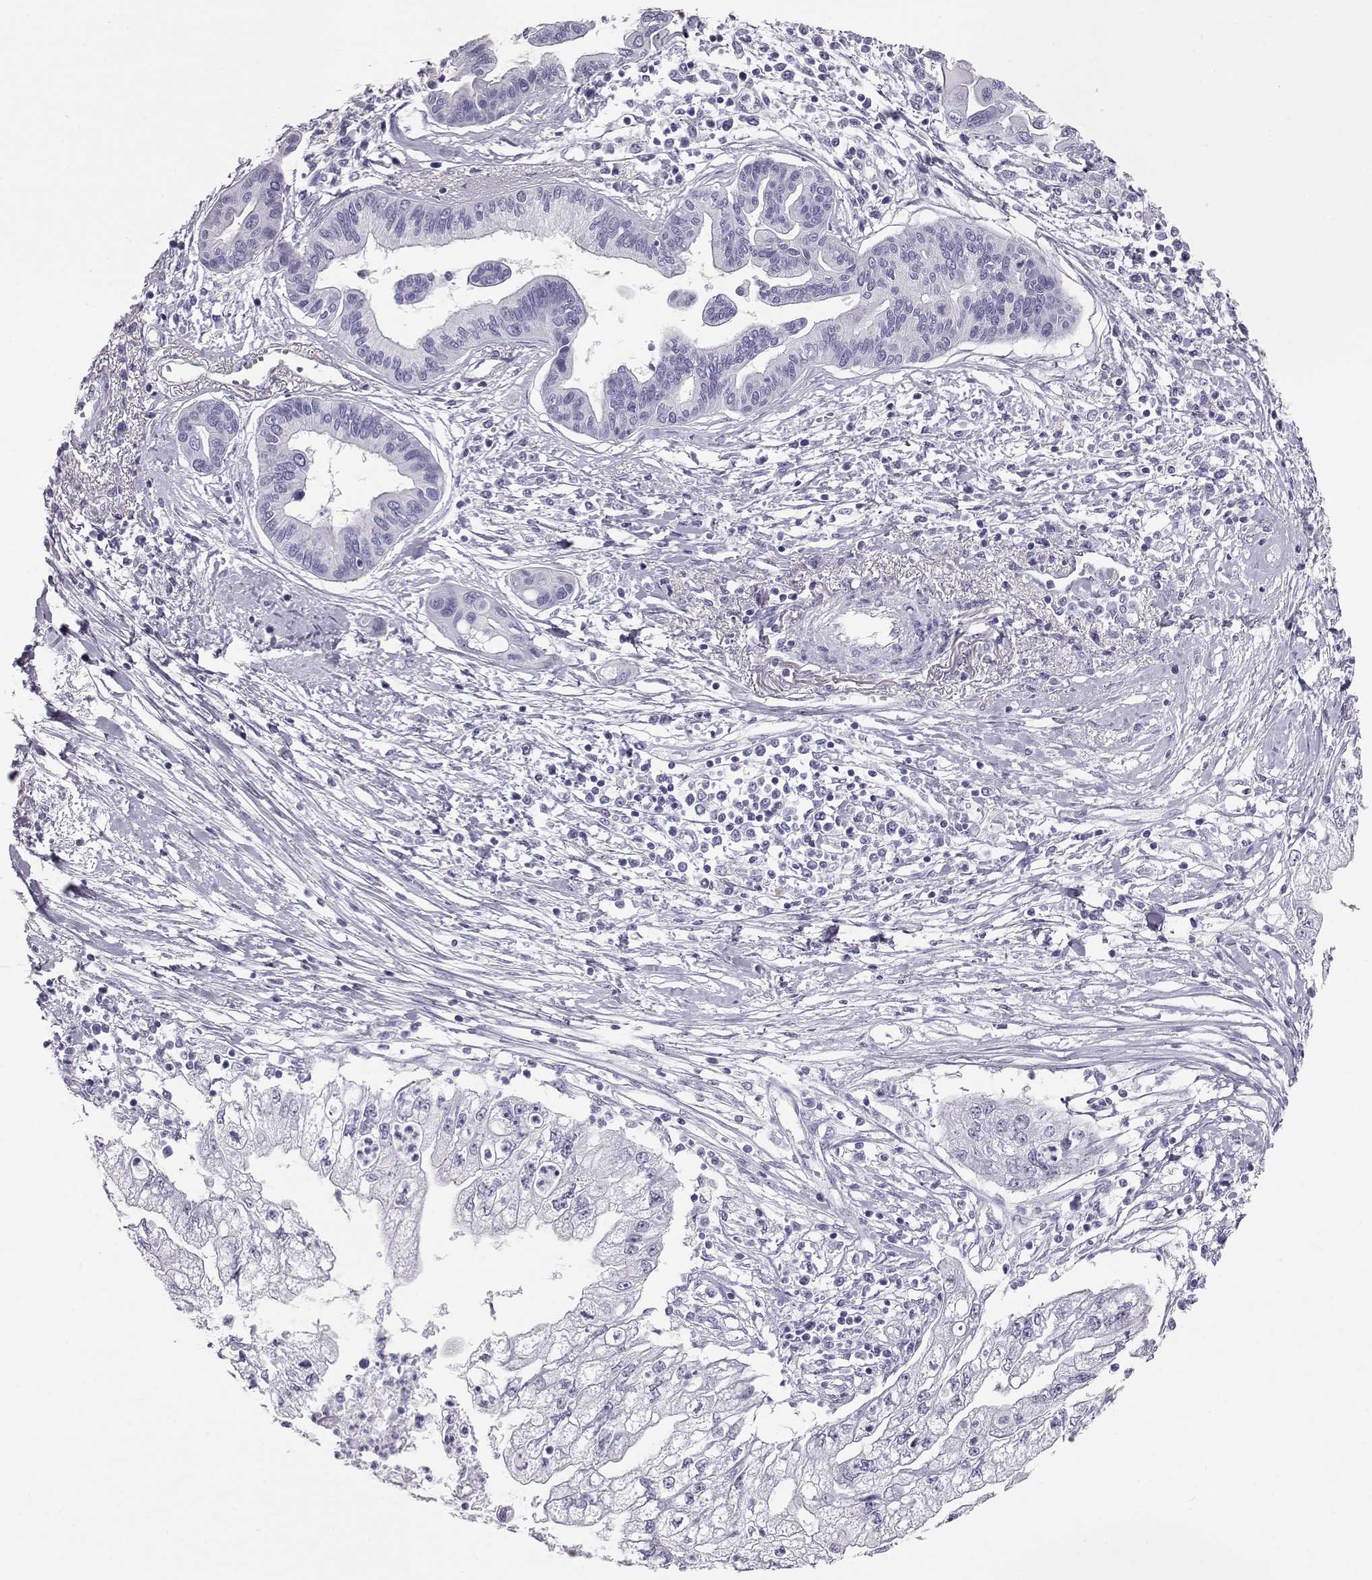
{"staining": {"intensity": "negative", "quantity": "none", "location": "none"}, "tissue": "pancreatic cancer", "cell_type": "Tumor cells", "image_type": "cancer", "snomed": [{"axis": "morphology", "description": "Adenocarcinoma, NOS"}, {"axis": "topography", "description": "Pancreas"}], "caption": "Image shows no significant protein expression in tumor cells of pancreatic cancer.", "gene": "RD3", "patient": {"sex": "male", "age": 70}}